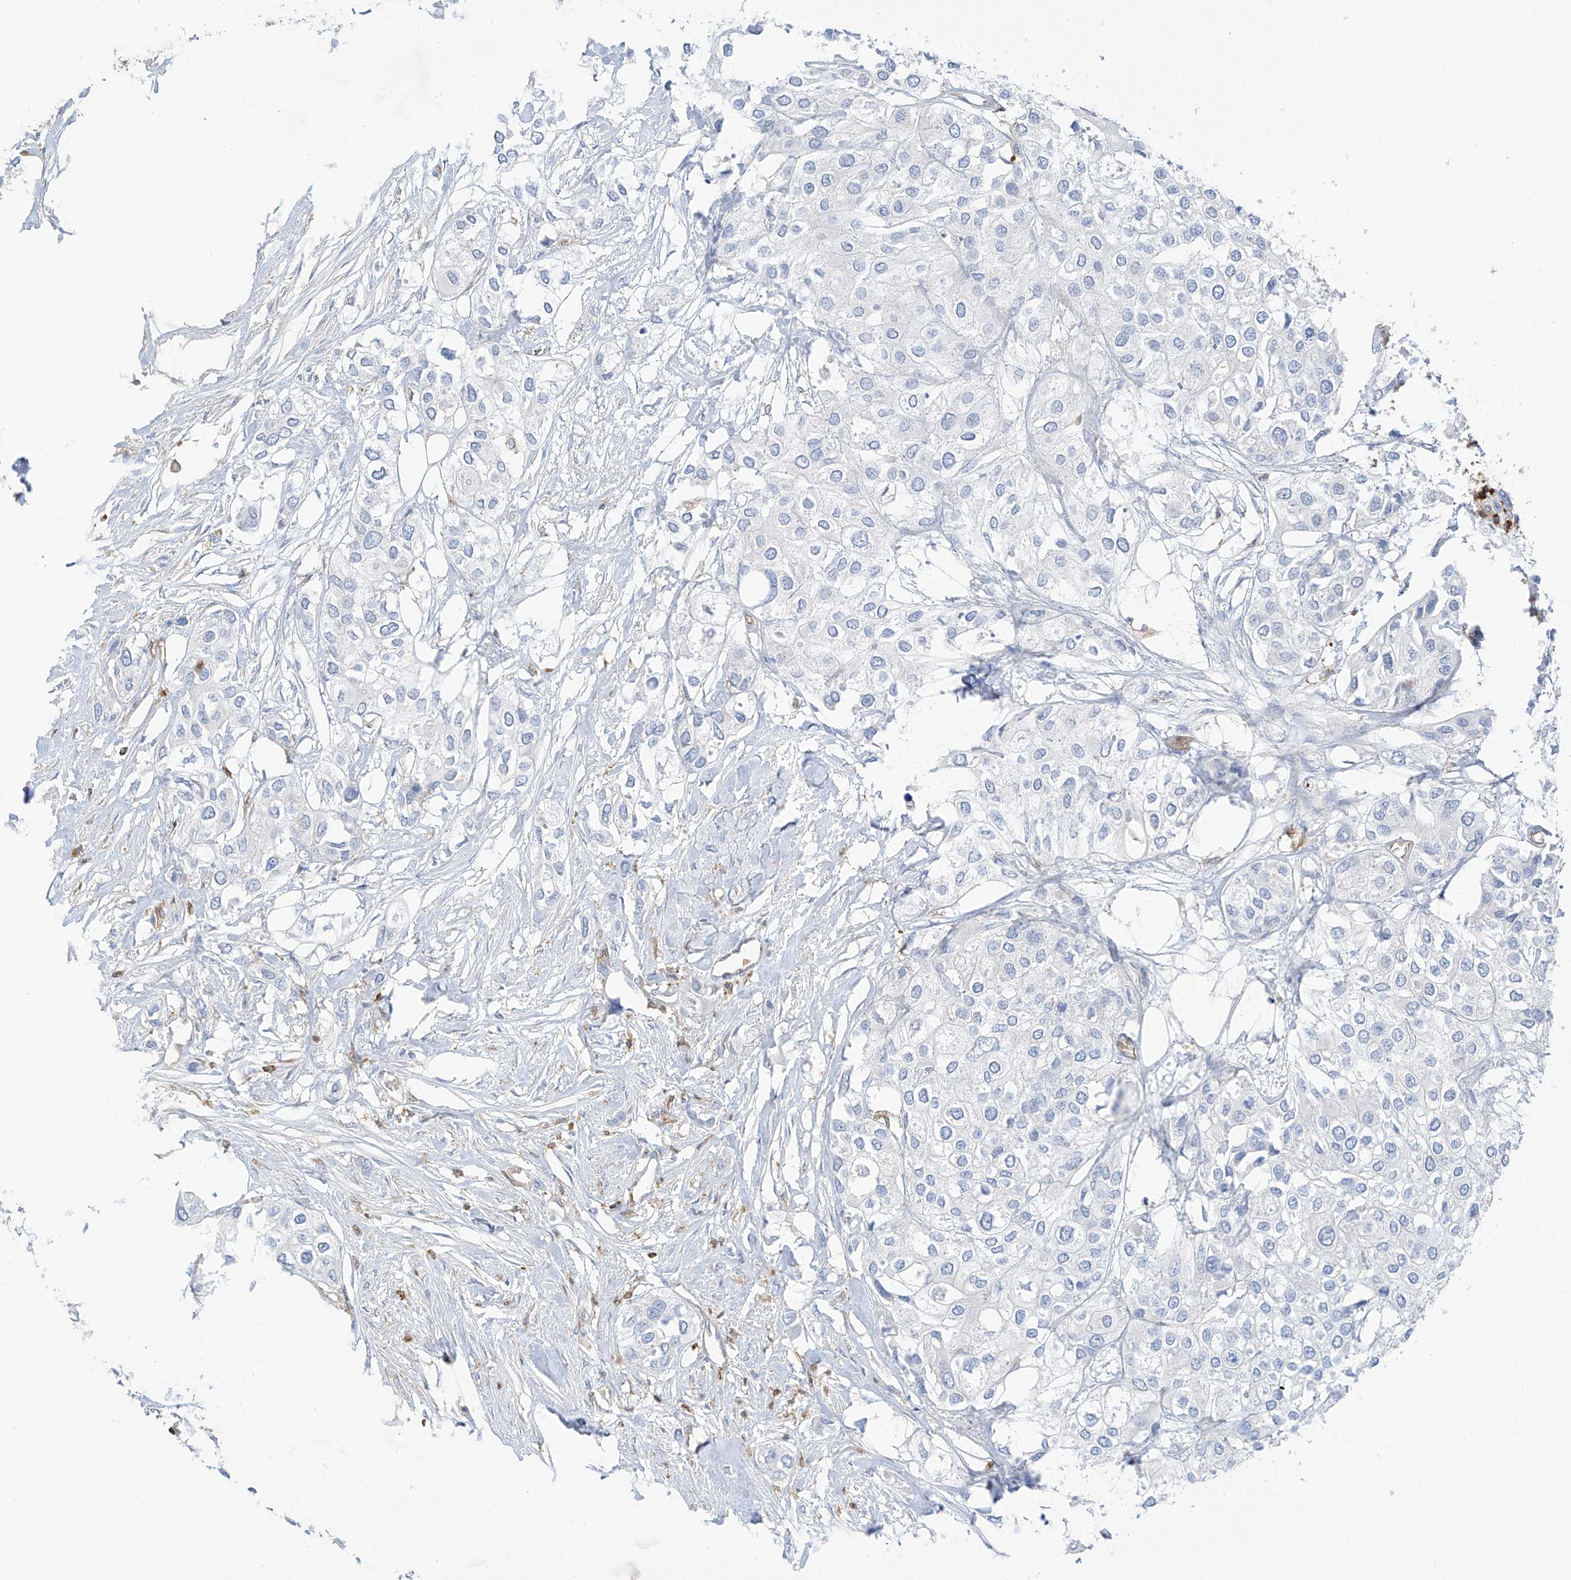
{"staining": {"intensity": "negative", "quantity": "none", "location": "none"}, "tissue": "urothelial cancer", "cell_type": "Tumor cells", "image_type": "cancer", "snomed": [{"axis": "morphology", "description": "Urothelial carcinoma, High grade"}, {"axis": "topography", "description": "Urinary bladder"}], "caption": "Tumor cells are negative for brown protein staining in high-grade urothelial carcinoma. (DAB immunohistochemistry visualized using brightfield microscopy, high magnification).", "gene": "ARHGAP25", "patient": {"sex": "male", "age": 64}}